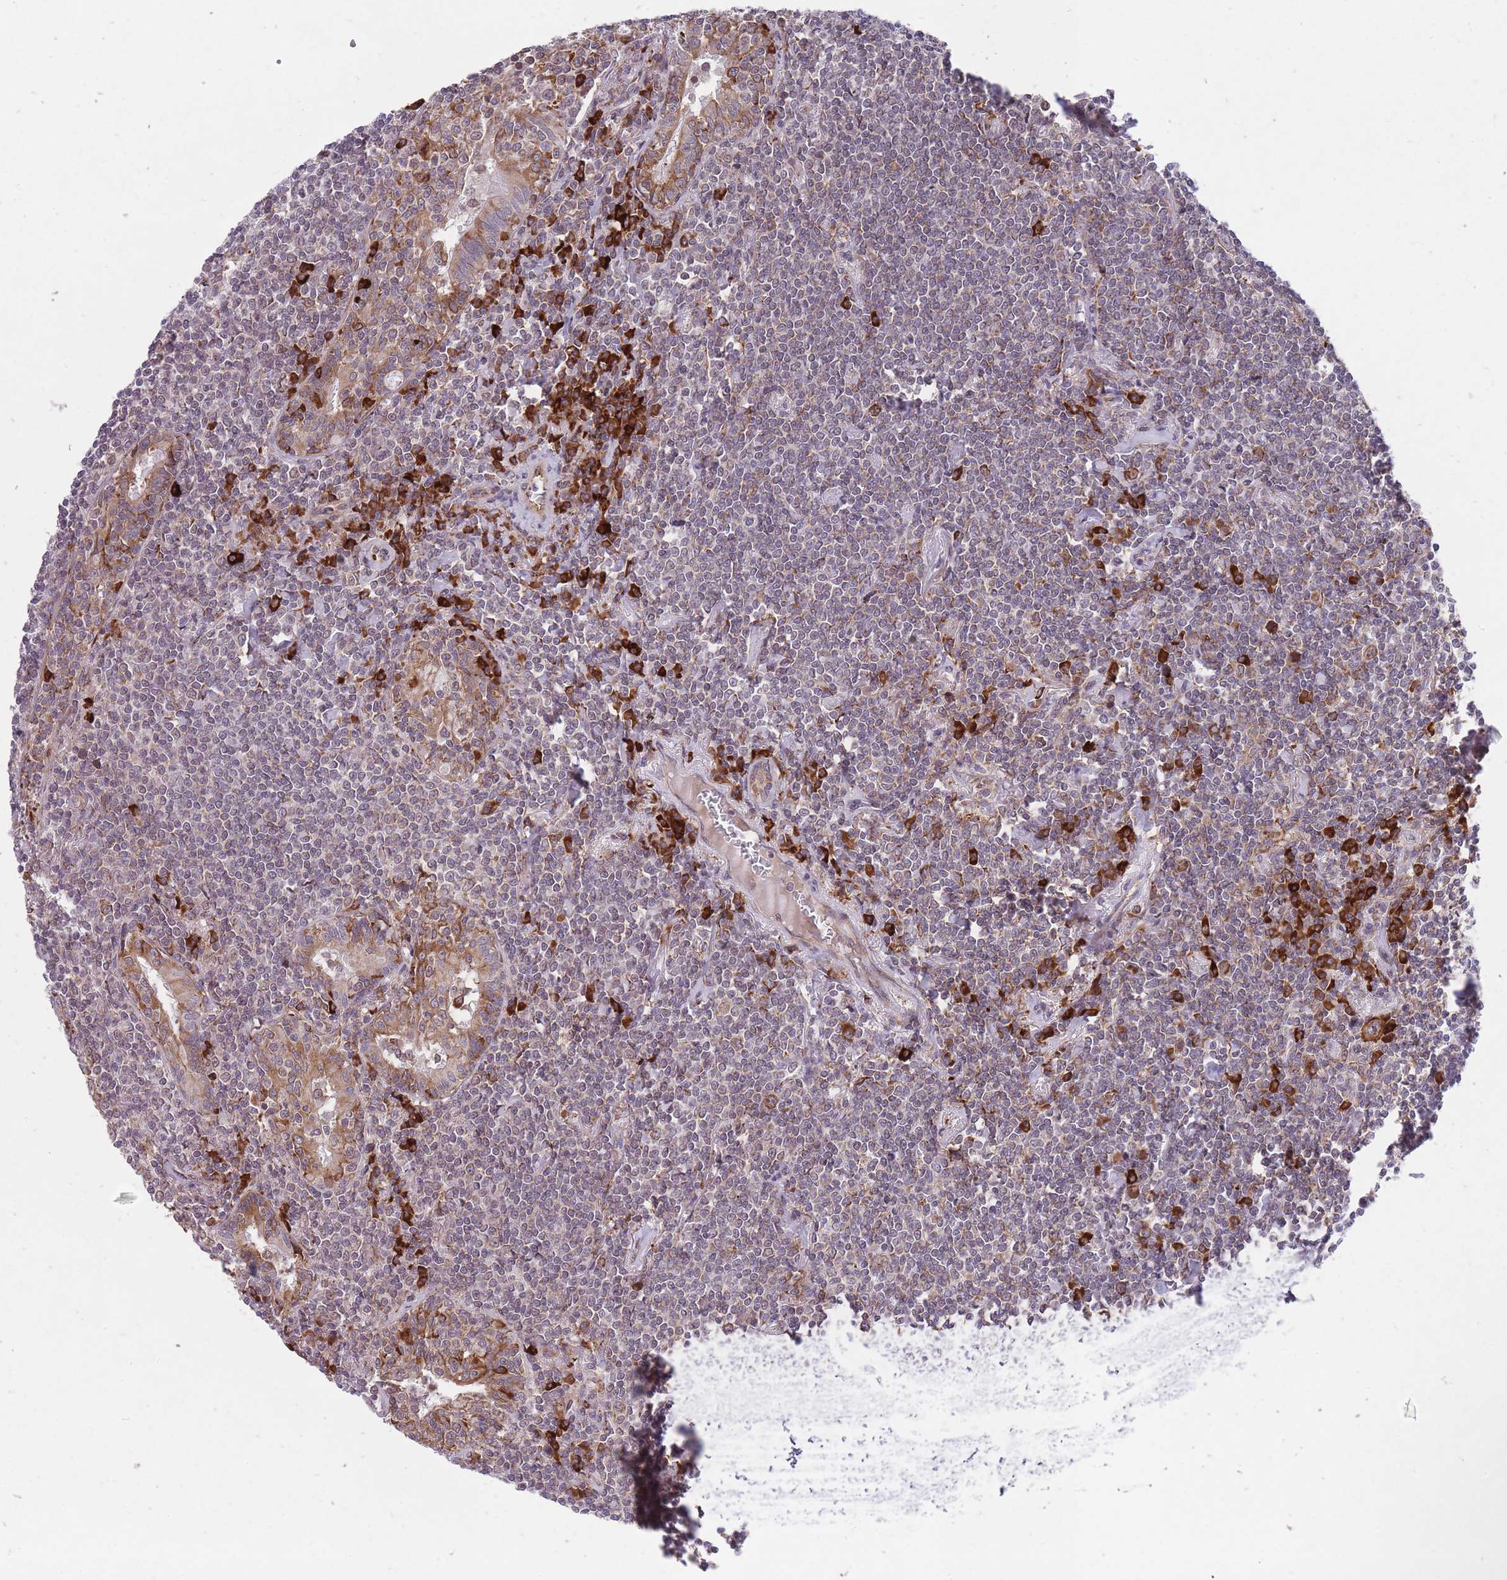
{"staining": {"intensity": "weak", "quantity": "25%-75%", "location": "cytoplasmic/membranous"}, "tissue": "lymphoma", "cell_type": "Tumor cells", "image_type": "cancer", "snomed": [{"axis": "morphology", "description": "Malignant lymphoma, non-Hodgkin's type, Low grade"}, {"axis": "topography", "description": "Lung"}], "caption": "High-magnification brightfield microscopy of malignant lymphoma, non-Hodgkin's type (low-grade) stained with DAB (3,3'-diaminobenzidine) (brown) and counterstained with hematoxylin (blue). tumor cells exhibit weak cytoplasmic/membranous expression is present in approximately25%-75% of cells.", "gene": "TTLL3", "patient": {"sex": "female", "age": 71}}